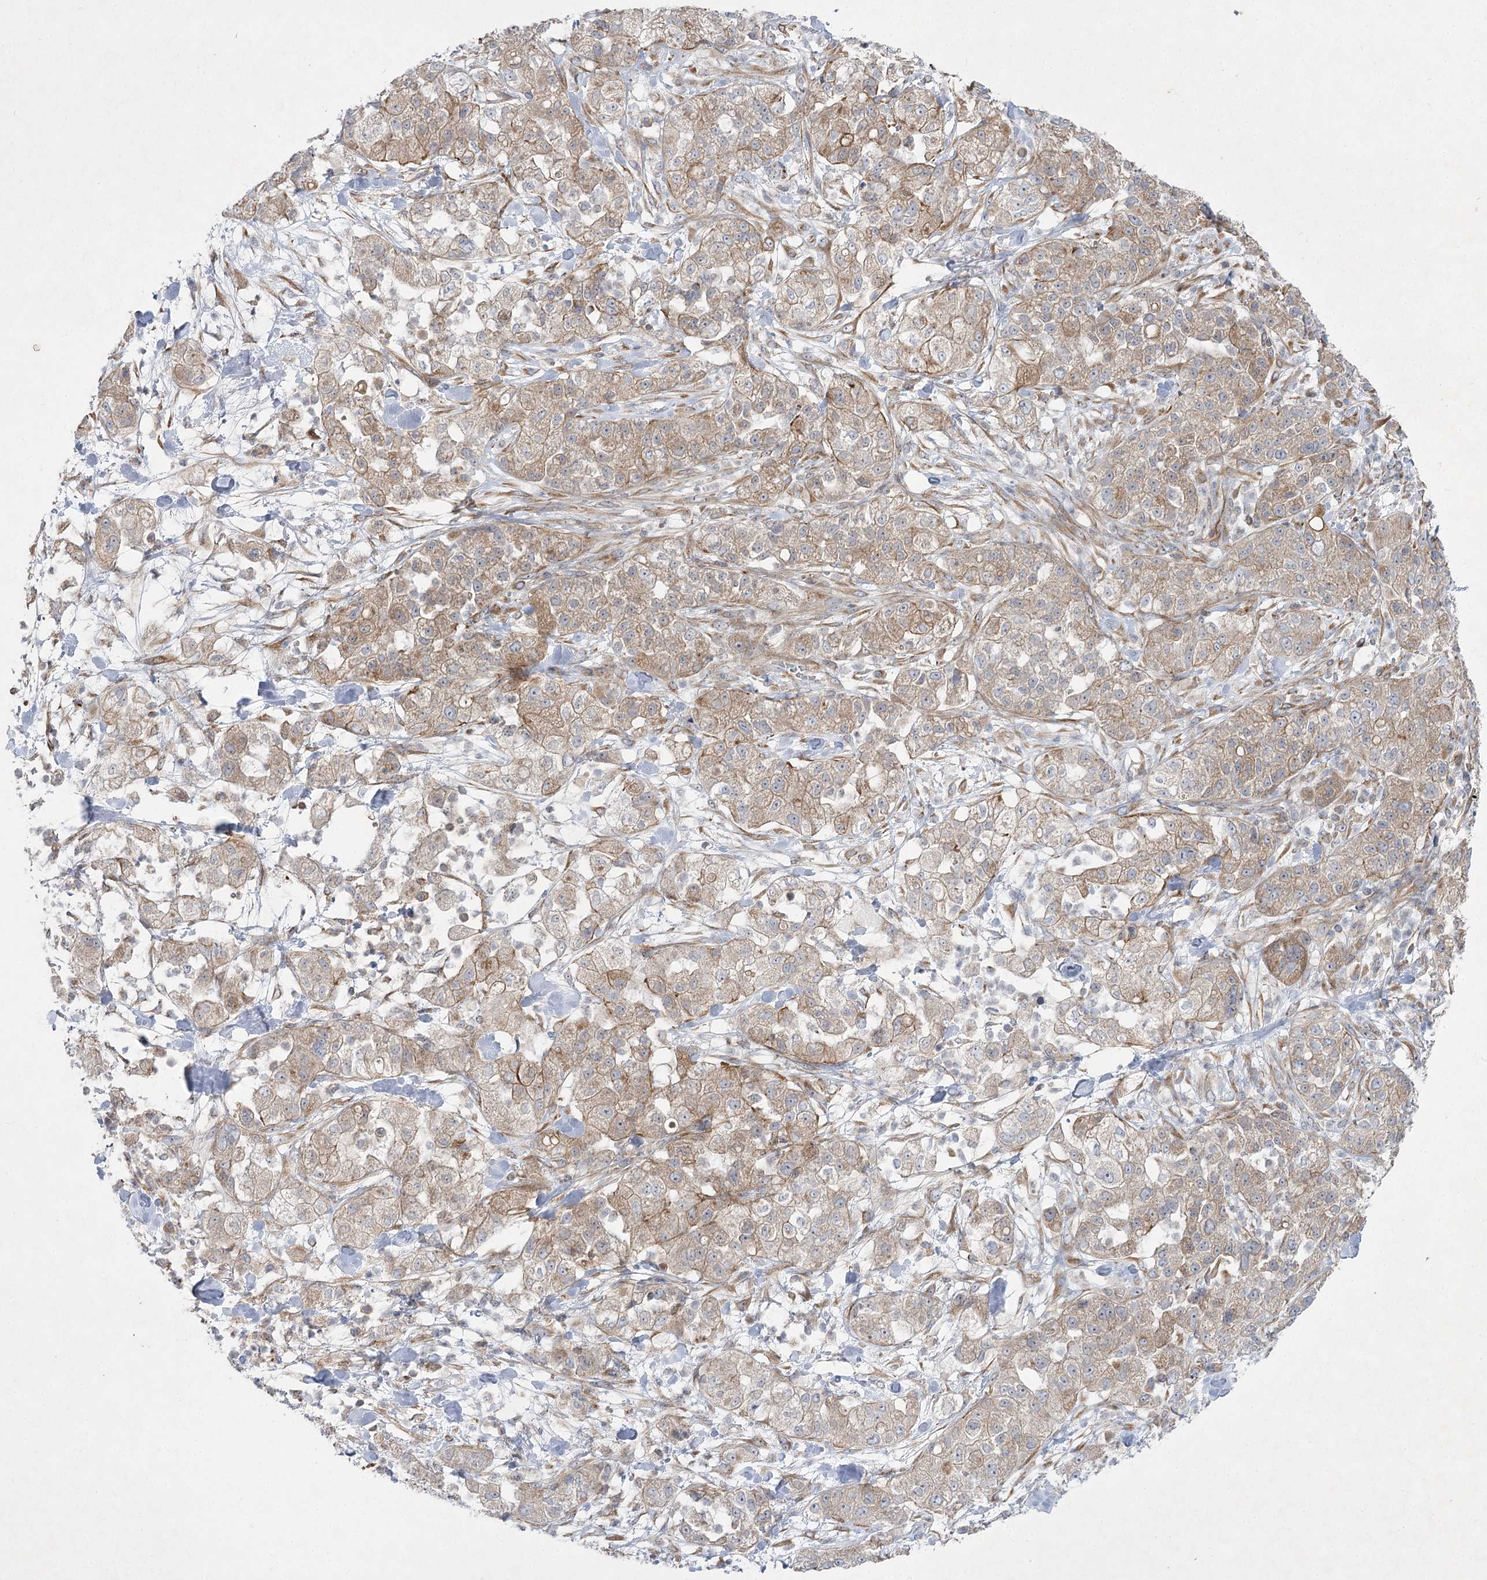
{"staining": {"intensity": "moderate", "quantity": ">75%", "location": "cytoplasmic/membranous"}, "tissue": "pancreatic cancer", "cell_type": "Tumor cells", "image_type": "cancer", "snomed": [{"axis": "morphology", "description": "Adenocarcinoma, NOS"}, {"axis": "topography", "description": "Pancreas"}], "caption": "Human pancreatic adenocarcinoma stained with a protein marker demonstrates moderate staining in tumor cells.", "gene": "KIAA0825", "patient": {"sex": "female", "age": 78}}